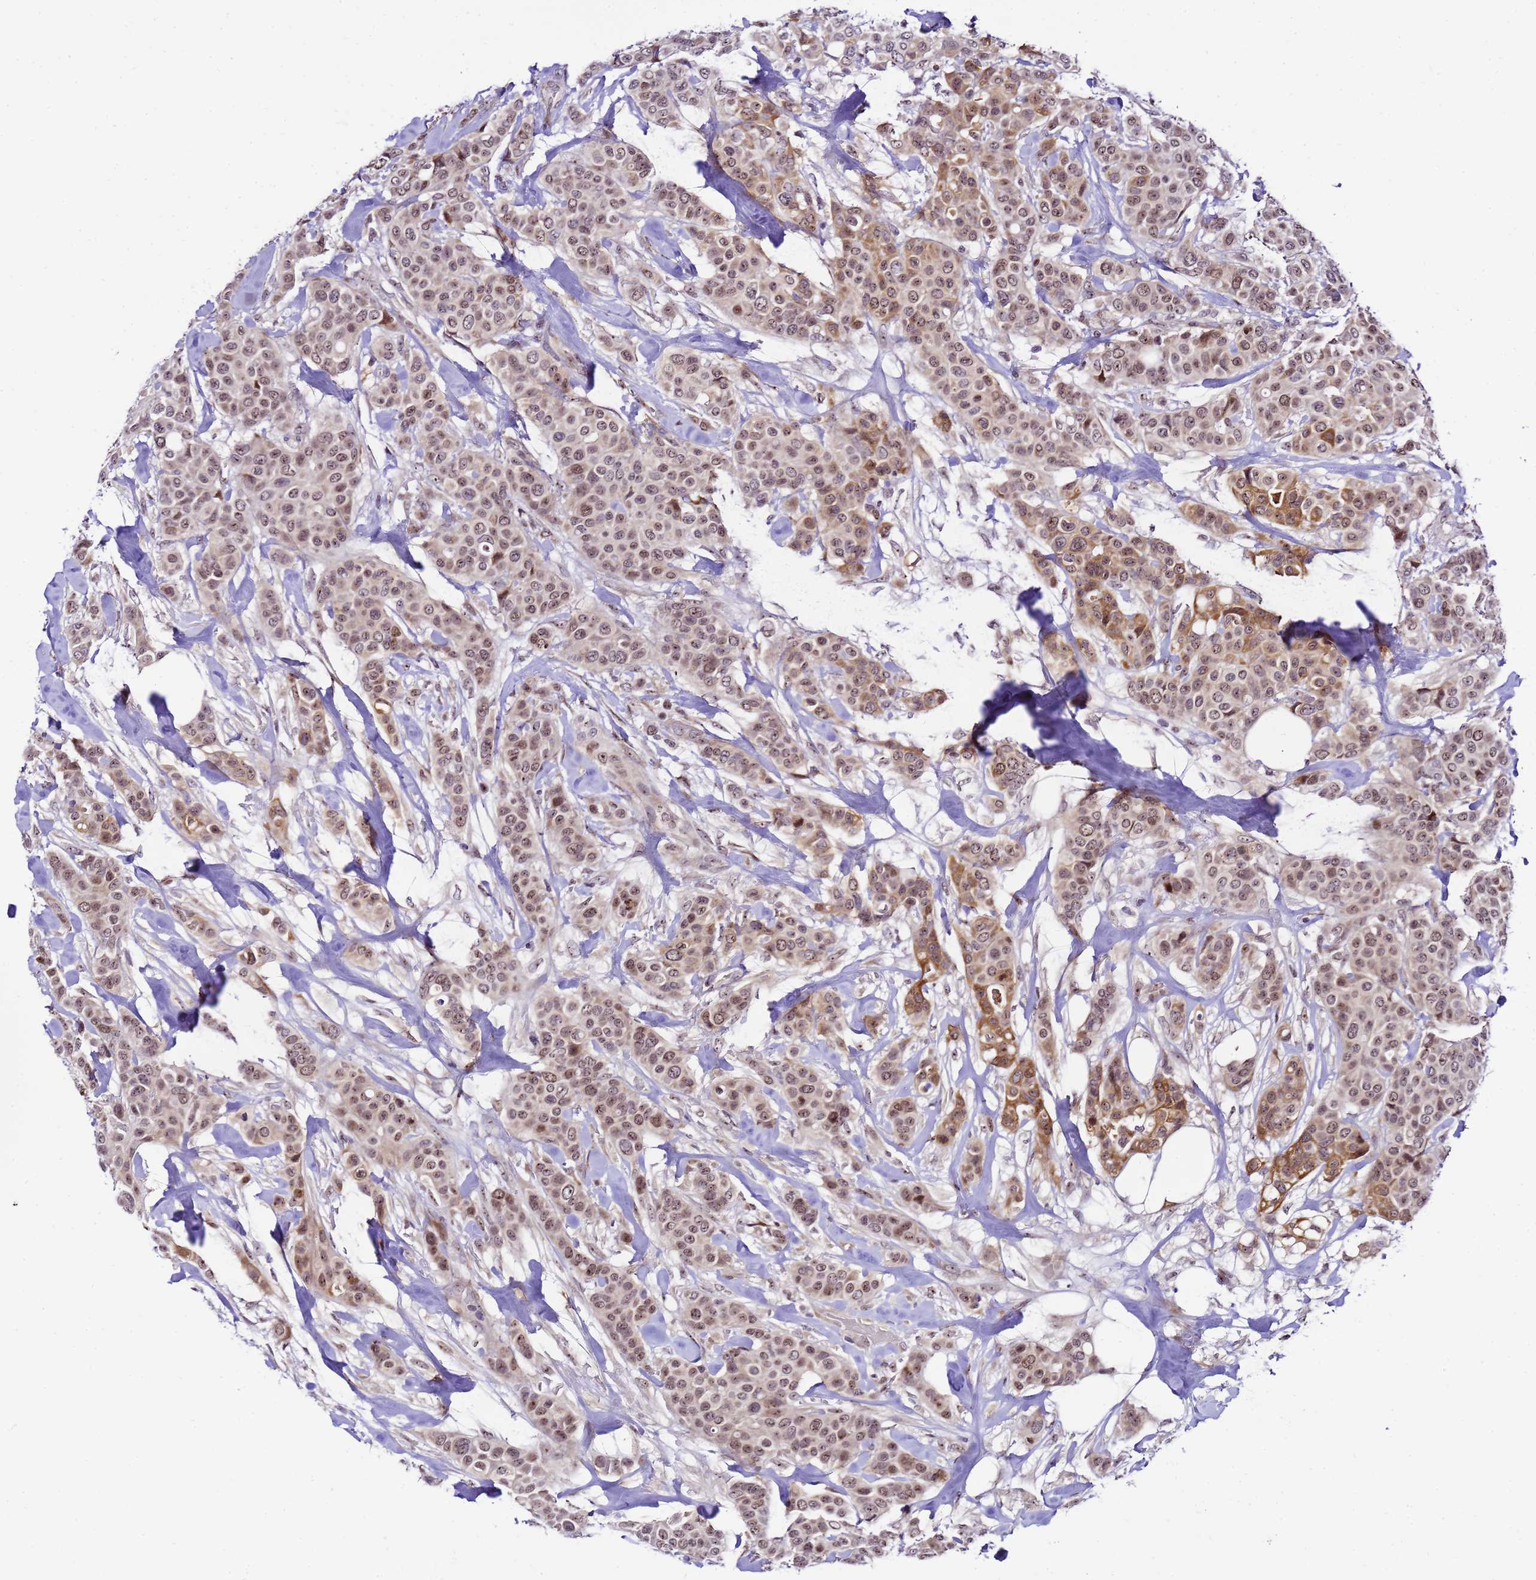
{"staining": {"intensity": "moderate", "quantity": ">75%", "location": "cytoplasmic/membranous,nuclear"}, "tissue": "breast cancer", "cell_type": "Tumor cells", "image_type": "cancer", "snomed": [{"axis": "morphology", "description": "Lobular carcinoma"}, {"axis": "topography", "description": "Breast"}], "caption": "DAB (3,3'-diaminobenzidine) immunohistochemical staining of human breast cancer (lobular carcinoma) exhibits moderate cytoplasmic/membranous and nuclear protein expression in about >75% of tumor cells.", "gene": "SLX4IP", "patient": {"sex": "female", "age": 51}}